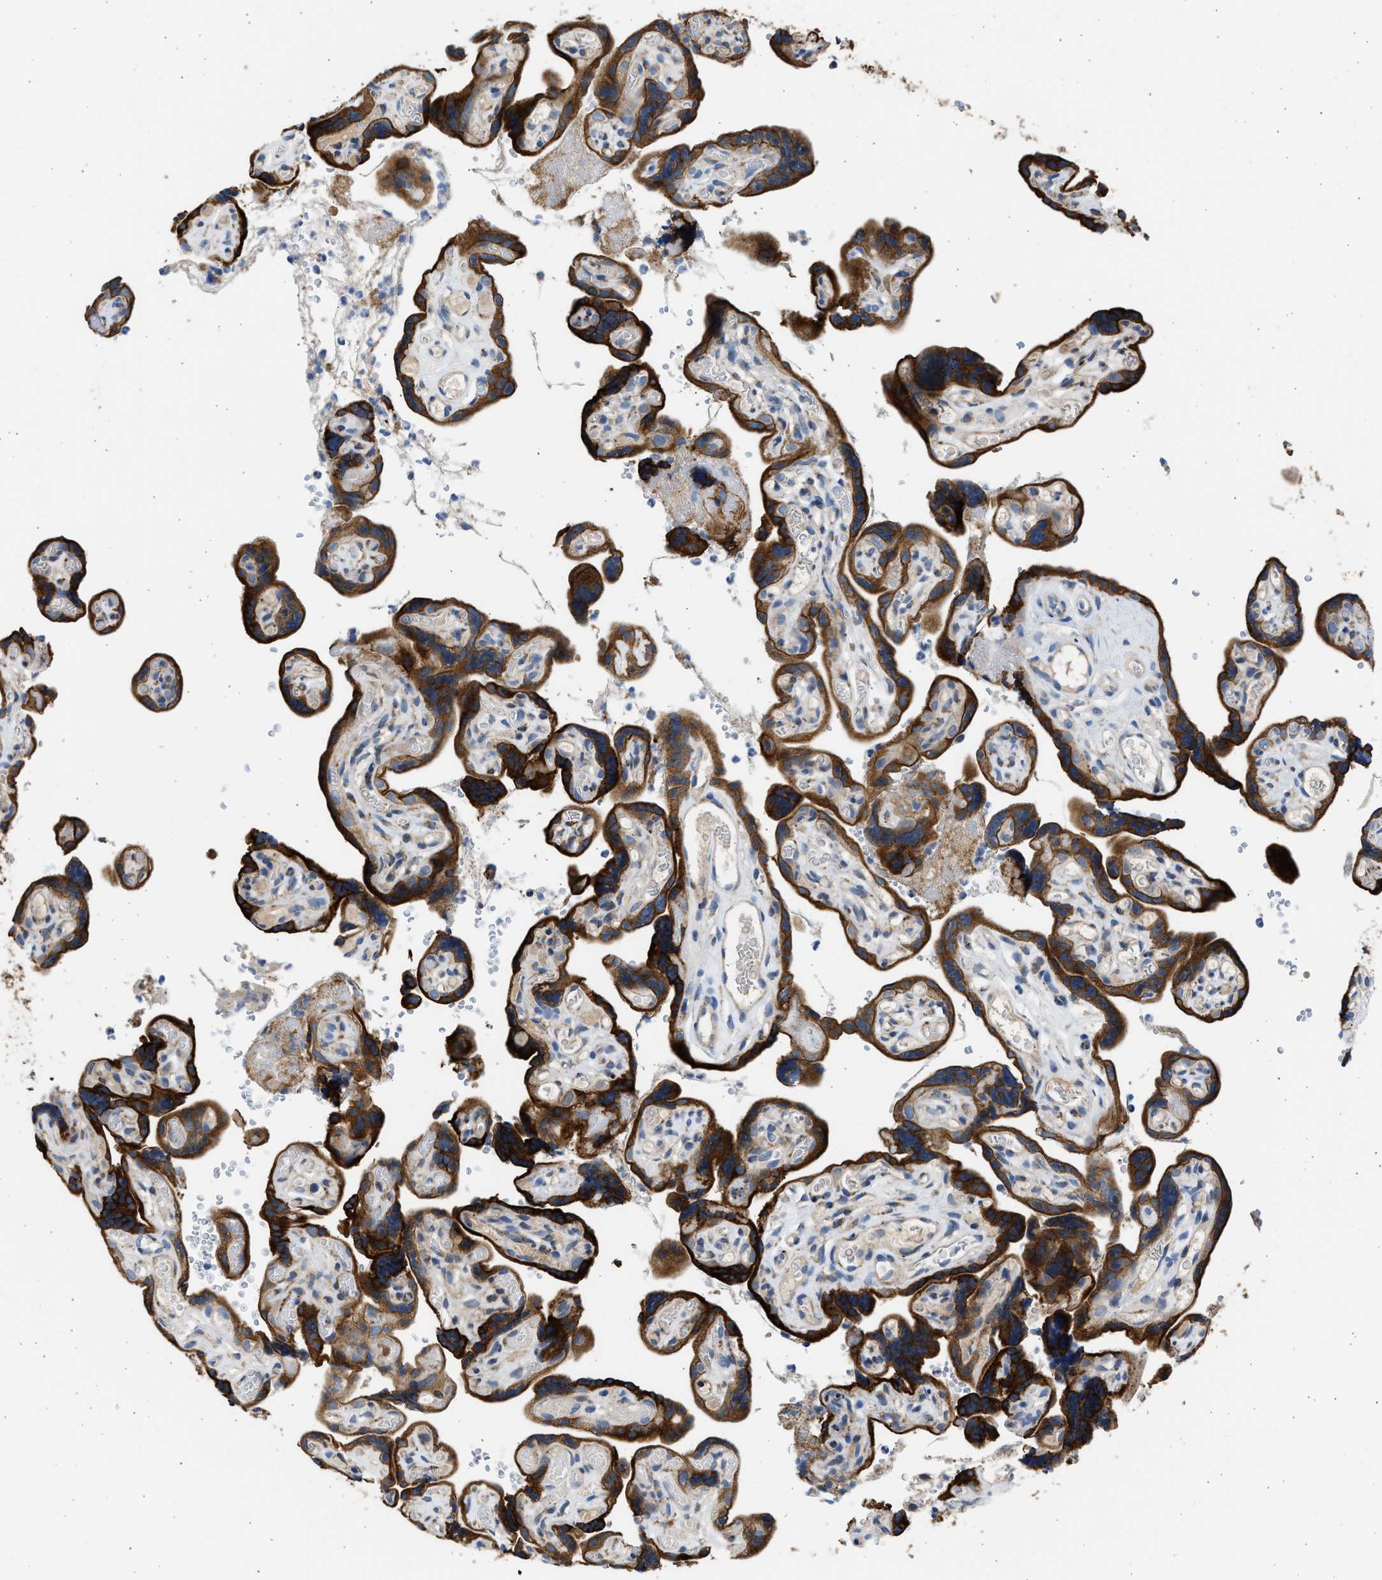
{"staining": {"intensity": "strong", "quantity": ">75%", "location": "cytoplasmic/membranous"}, "tissue": "placenta", "cell_type": "Decidual cells", "image_type": "normal", "snomed": [{"axis": "morphology", "description": "Normal tissue, NOS"}, {"axis": "topography", "description": "Placenta"}], "caption": "DAB immunohistochemical staining of normal human placenta demonstrates strong cytoplasmic/membranous protein positivity in approximately >75% of decidual cells. (Stains: DAB in brown, nuclei in blue, Microscopy: brightfield microscopy at high magnification).", "gene": "PLD2", "patient": {"sex": "female", "age": 30}}